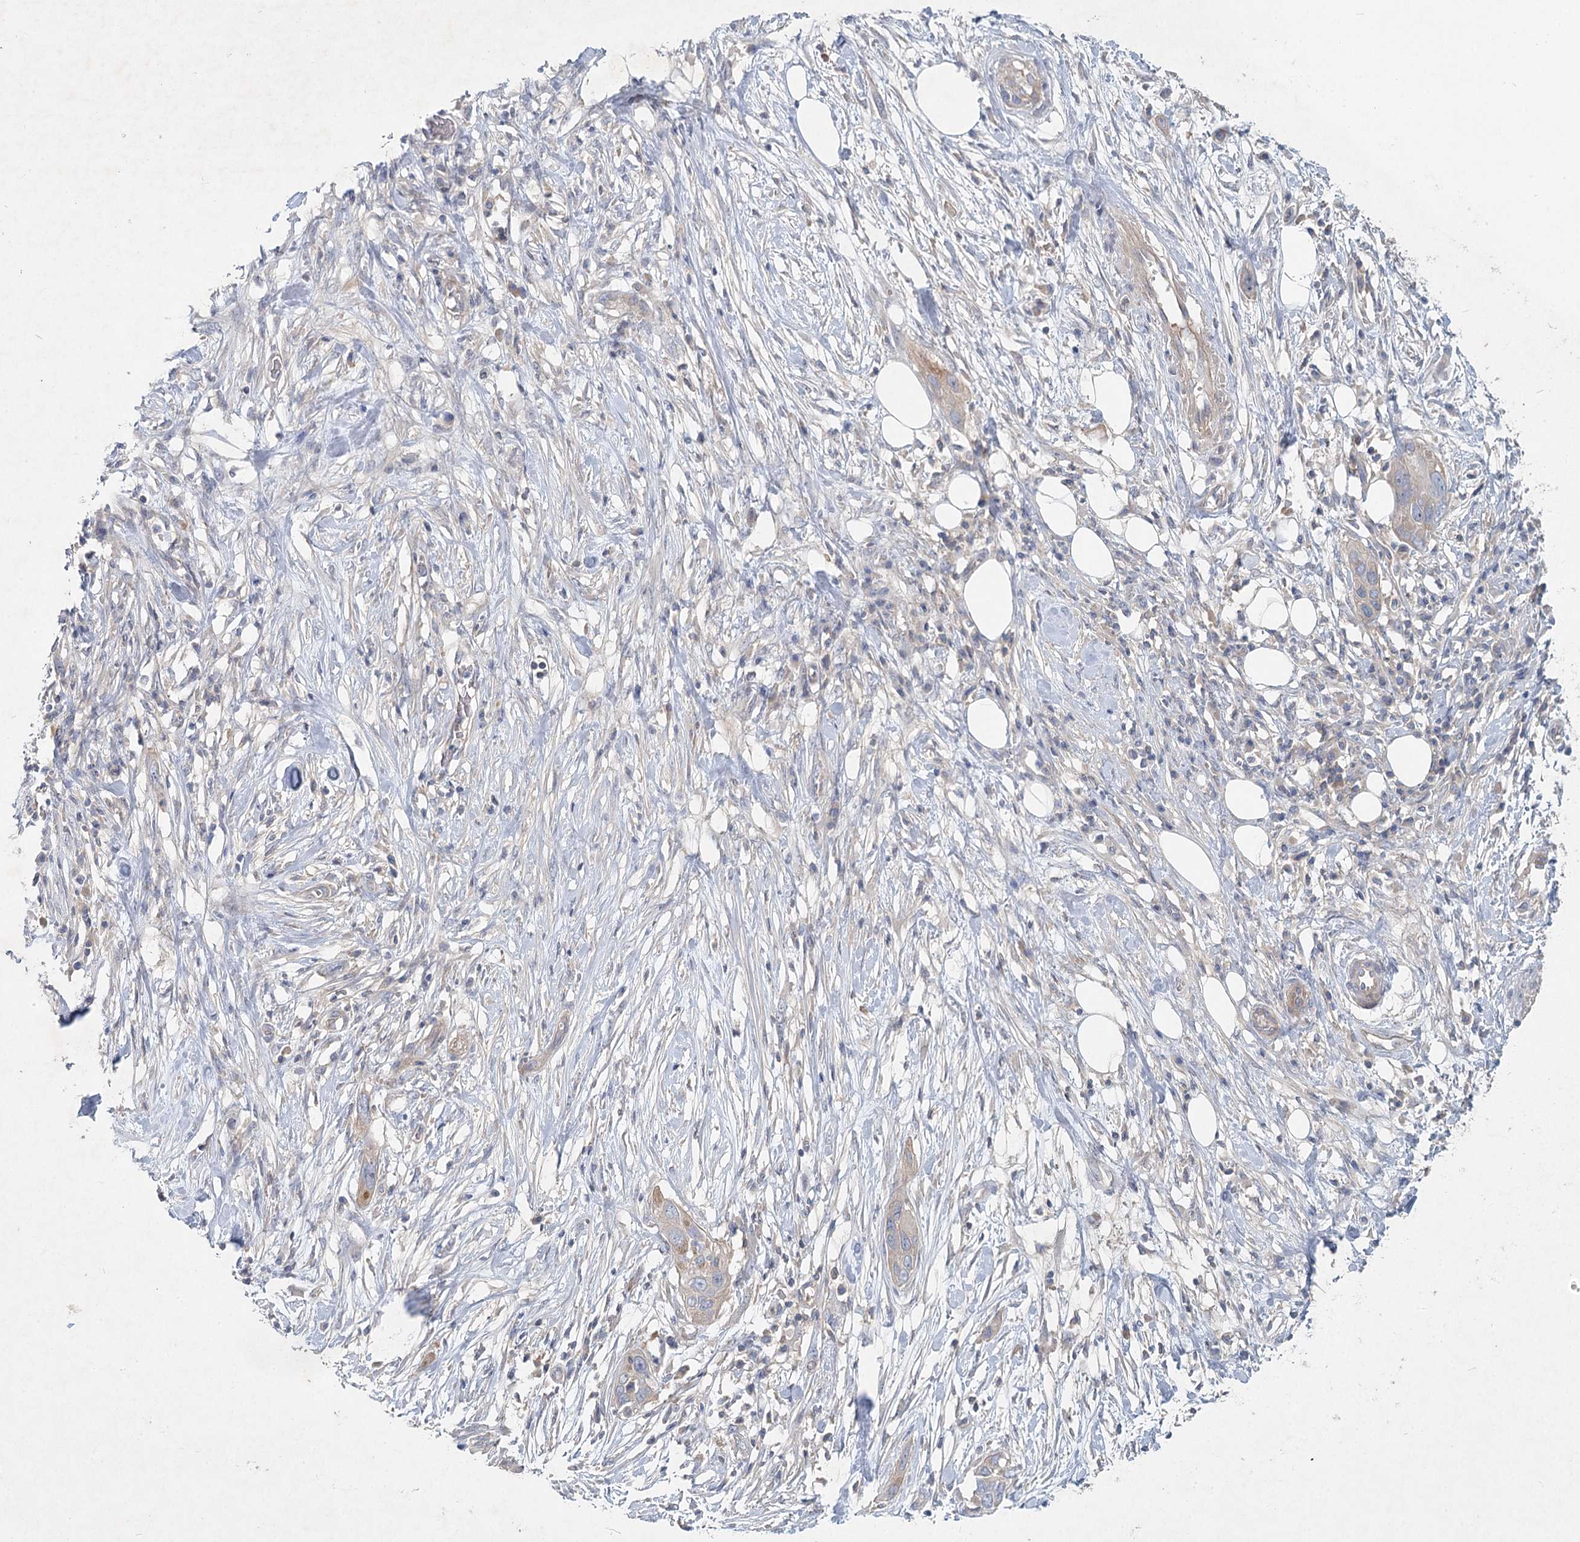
{"staining": {"intensity": "weak", "quantity": ">75%", "location": "cytoplasmic/membranous"}, "tissue": "pancreatic cancer", "cell_type": "Tumor cells", "image_type": "cancer", "snomed": [{"axis": "morphology", "description": "Adenocarcinoma, NOS"}, {"axis": "topography", "description": "Pancreas"}], "caption": "Pancreatic cancer tissue reveals weak cytoplasmic/membranous positivity in approximately >75% of tumor cells, visualized by immunohistochemistry.", "gene": "DNMBP", "patient": {"sex": "female", "age": 60}}